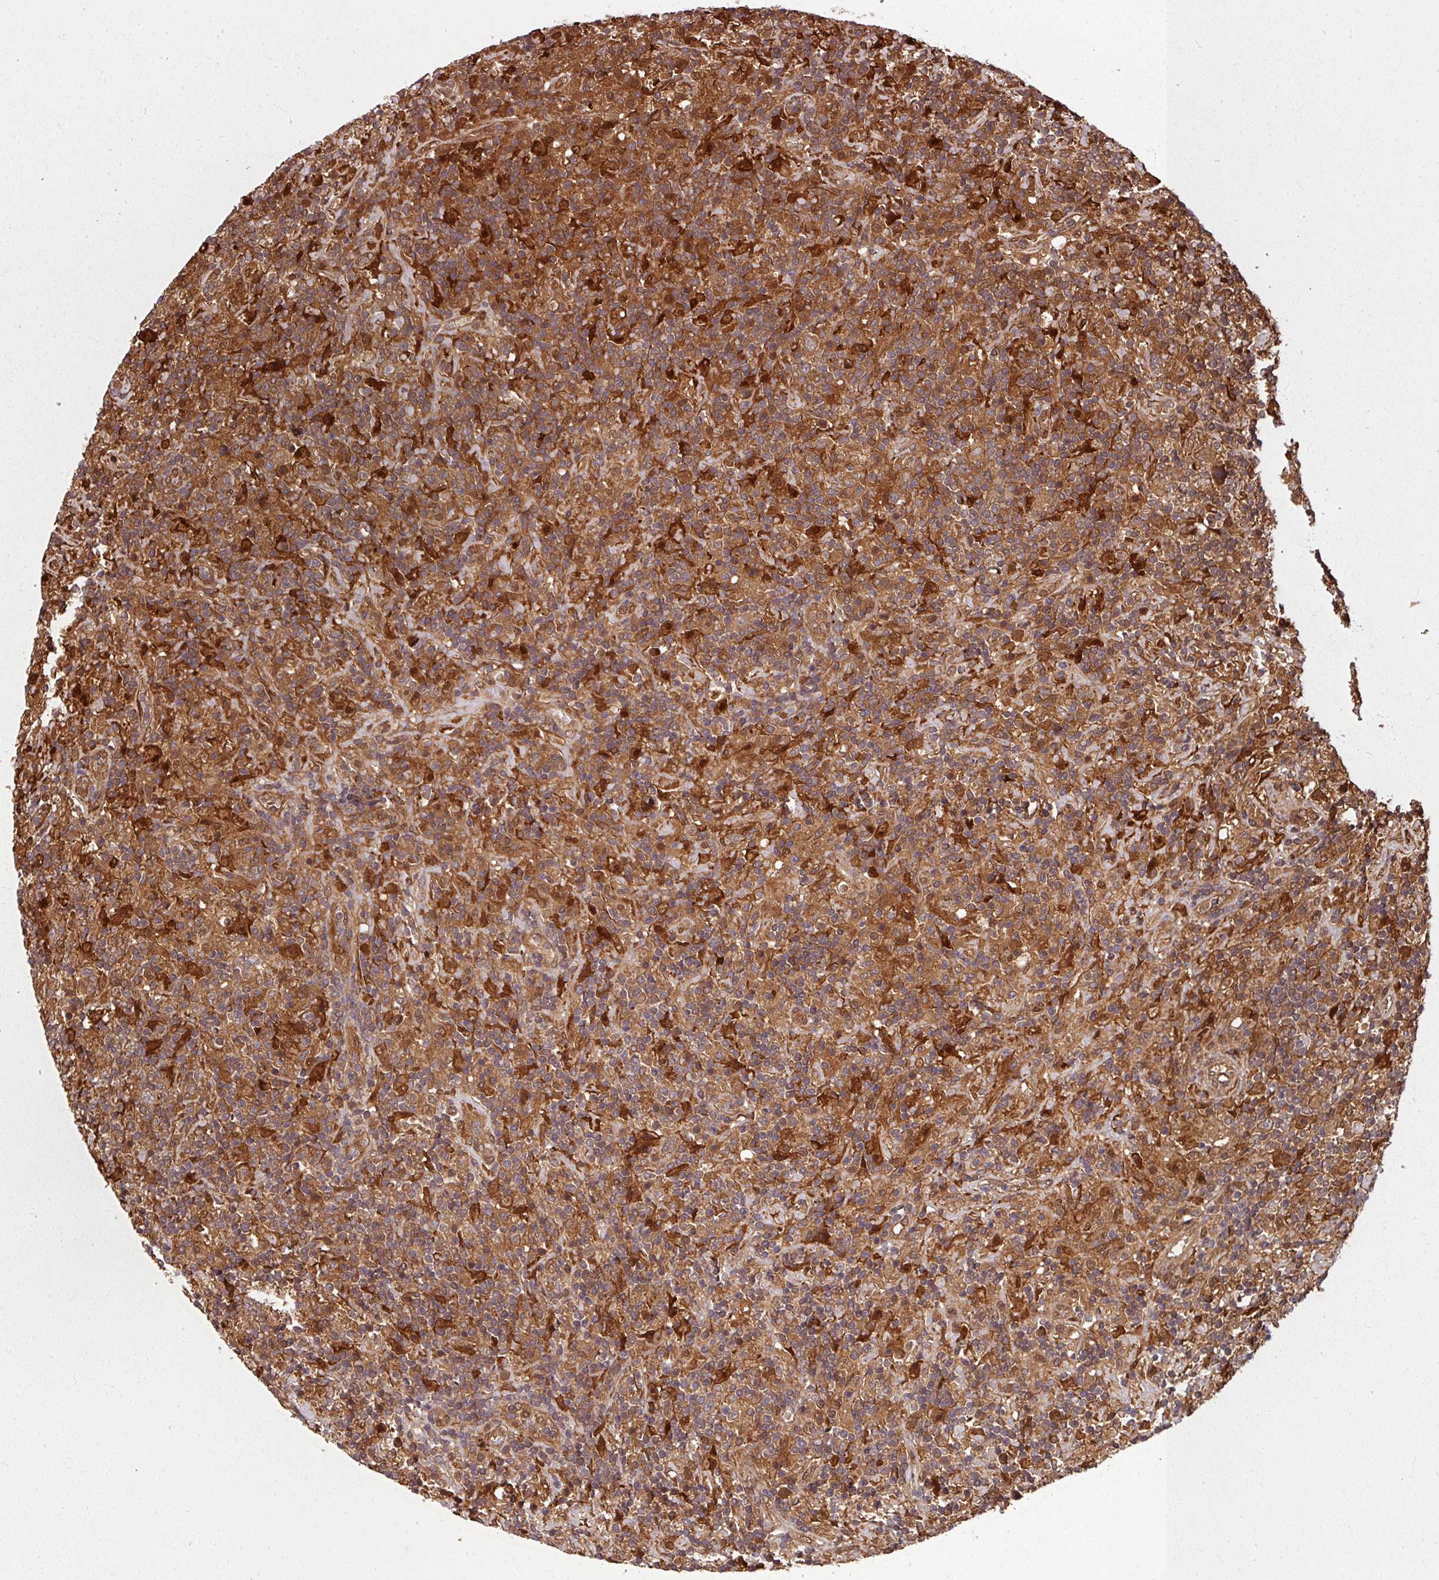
{"staining": {"intensity": "moderate", "quantity": ">75%", "location": "cytoplasmic/membranous"}, "tissue": "lymphoma", "cell_type": "Tumor cells", "image_type": "cancer", "snomed": [{"axis": "morphology", "description": "Hodgkin's disease, NOS"}, {"axis": "topography", "description": "Lymph node"}], "caption": "Immunohistochemical staining of human Hodgkin's disease shows moderate cytoplasmic/membranous protein staining in about >75% of tumor cells.", "gene": "KCTD11", "patient": {"sex": "male", "age": 70}}